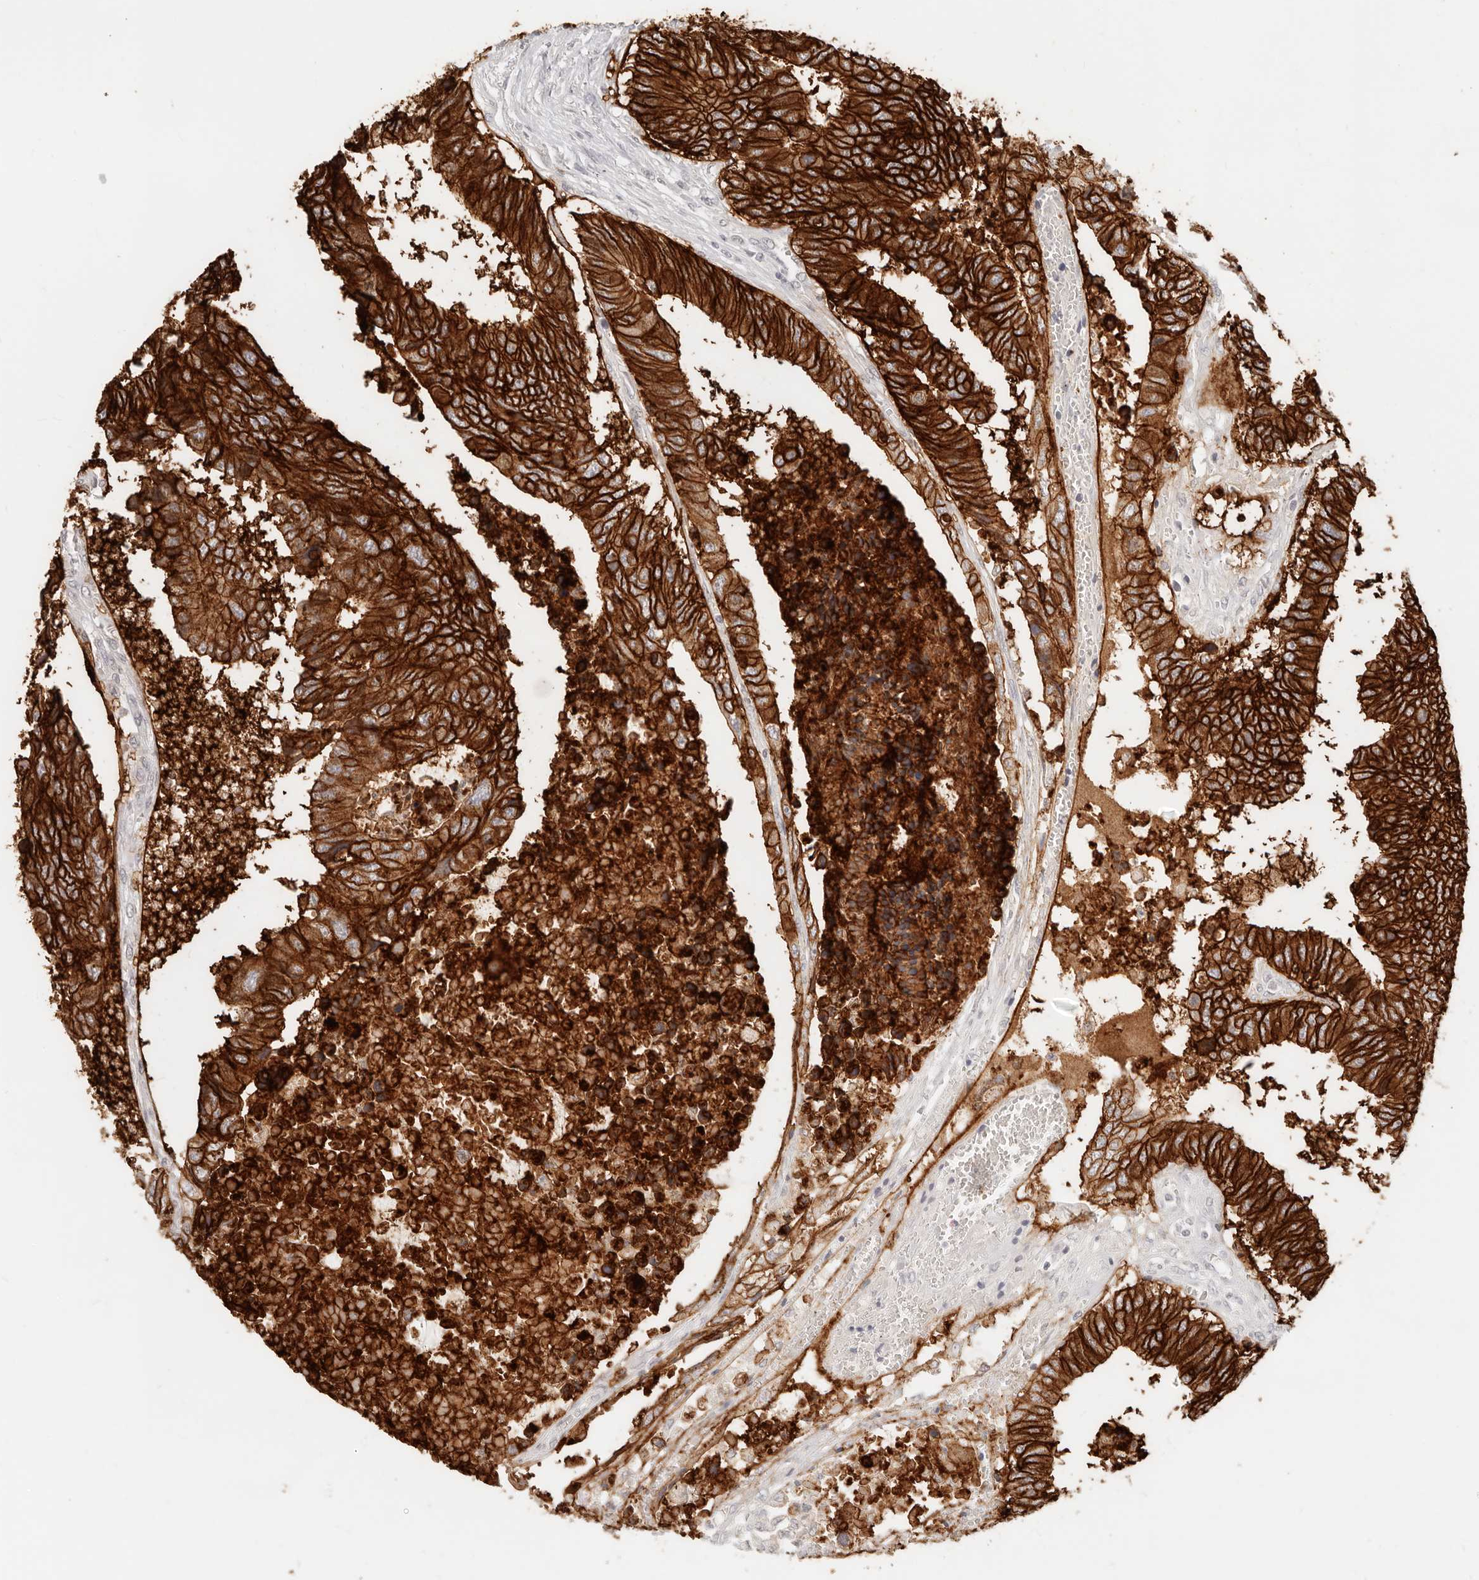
{"staining": {"intensity": "strong", "quantity": ">75%", "location": "cytoplasmic/membranous"}, "tissue": "colorectal cancer", "cell_type": "Tumor cells", "image_type": "cancer", "snomed": [{"axis": "morphology", "description": "Adenocarcinoma, NOS"}, {"axis": "topography", "description": "Rectum"}], "caption": "IHC (DAB (3,3'-diaminobenzidine)) staining of human colorectal adenocarcinoma reveals strong cytoplasmic/membranous protein positivity in approximately >75% of tumor cells.", "gene": "EPCAM", "patient": {"sex": "male", "age": 84}}